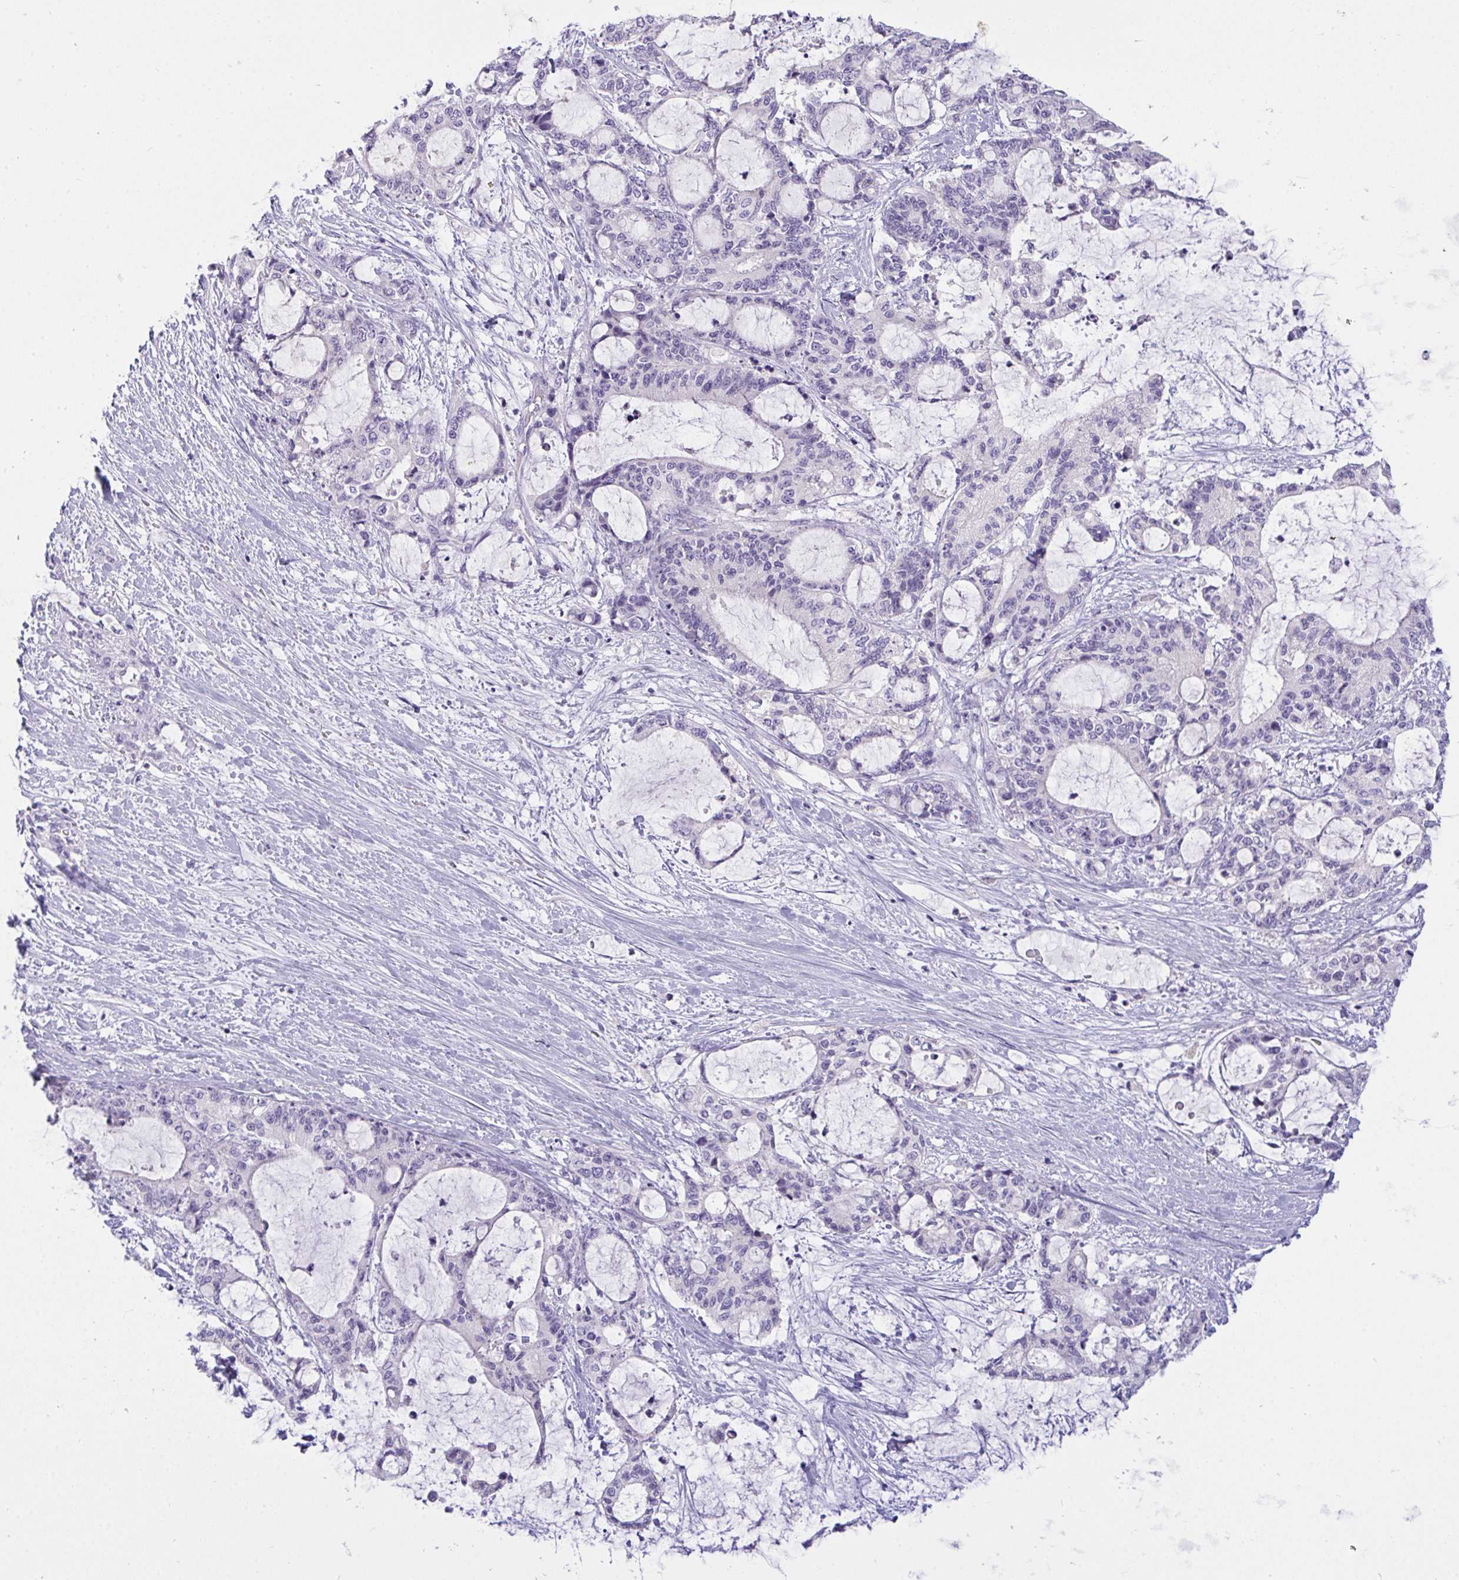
{"staining": {"intensity": "negative", "quantity": "none", "location": "none"}, "tissue": "liver cancer", "cell_type": "Tumor cells", "image_type": "cancer", "snomed": [{"axis": "morphology", "description": "Normal tissue, NOS"}, {"axis": "morphology", "description": "Cholangiocarcinoma"}, {"axis": "topography", "description": "Liver"}, {"axis": "topography", "description": "Peripheral nerve tissue"}], "caption": "Immunohistochemistry (IHC) histopathology image of human liver cholangiocarcinoma stained for a protein (brown), which exhibits no expression in tumor cells.", "gene": "SEMA6B", "patient": {"sex": "female", "age": 73}}